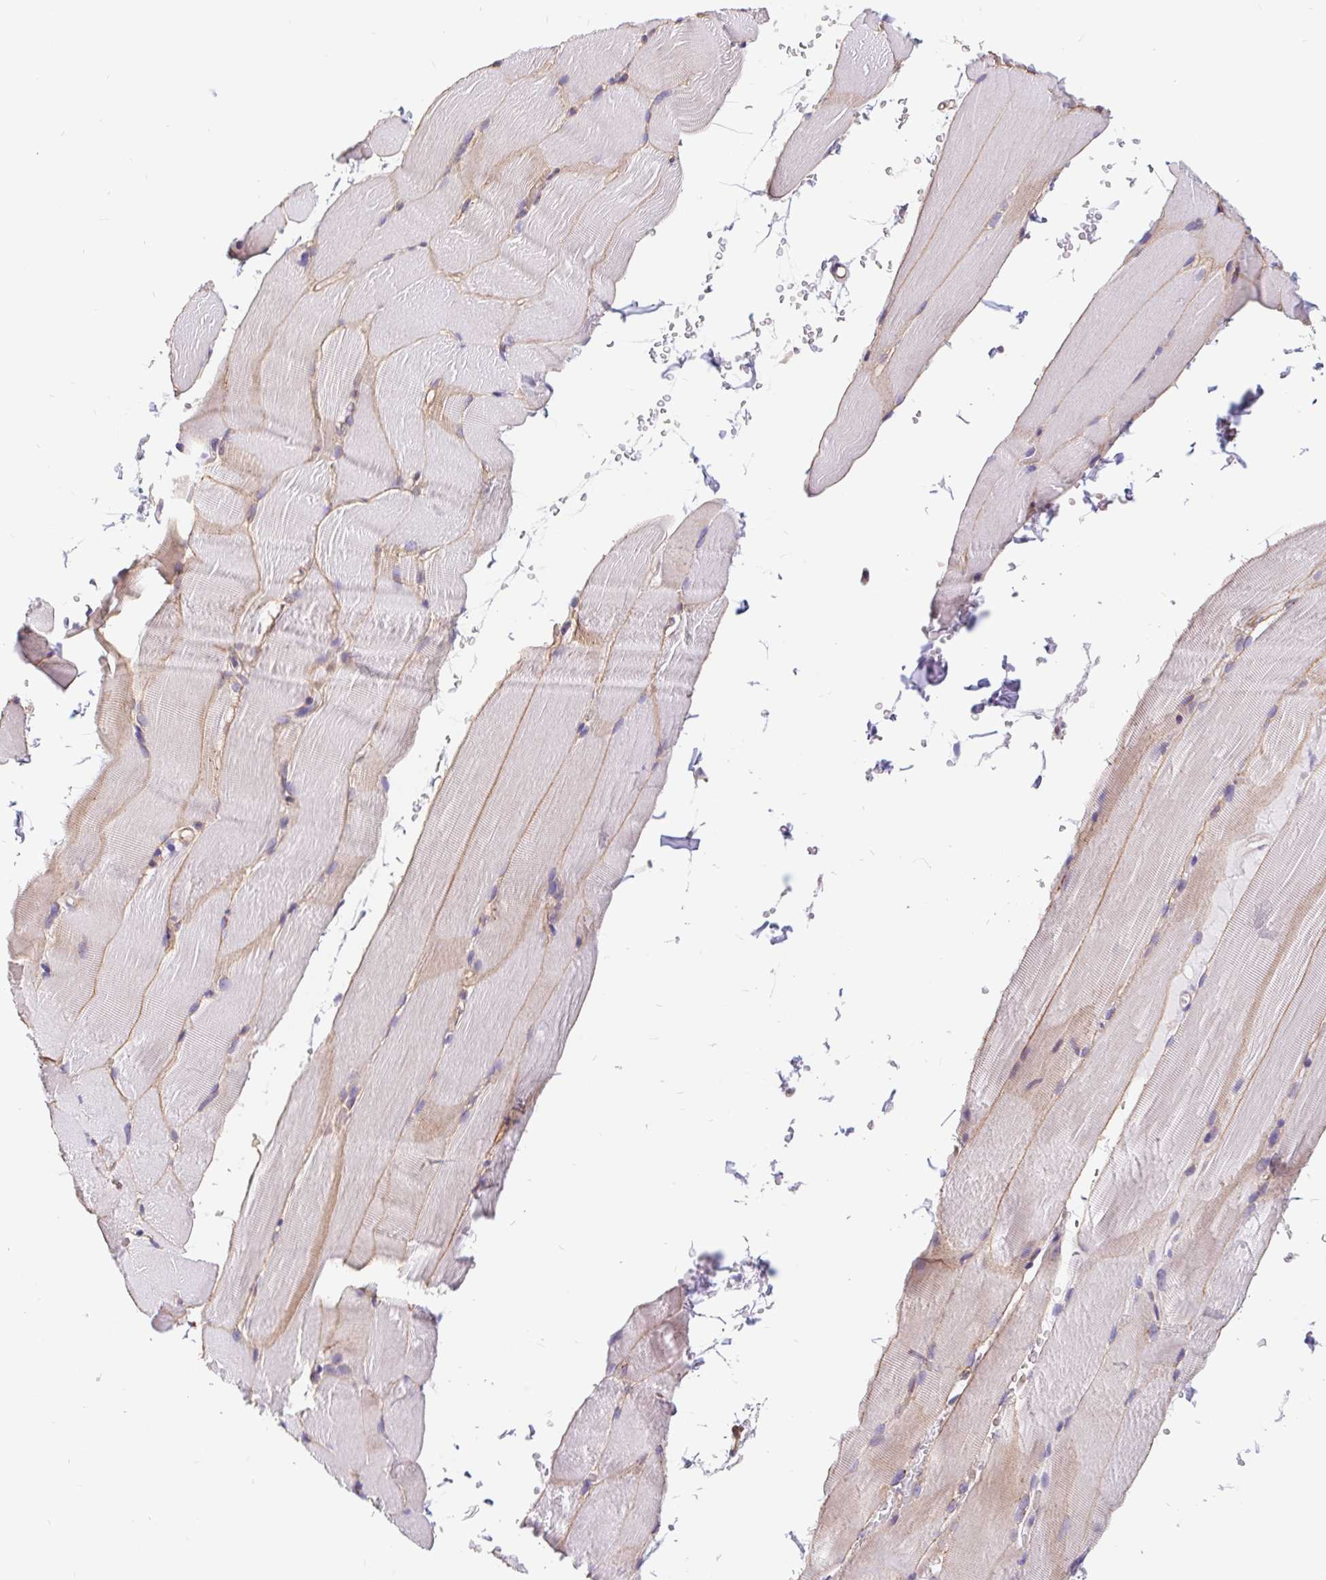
{"staining": {"intensity": "weak", "quantity": "<25%", "location": "cytoplasmic/membranous"}, "tissue": "skeletal muscle", "cell_type": "Myocytes", "image_type": "normal", "snomed": [{"axis": "morphology", "description": "Normal tissue, NOS"}, {"axis": "topography", "description": "Skeletal muscle"}], "caption": "Micrograph shows no protein expression in myocytes of normal skeletal muscle.", "gene": "LIMCH1", "patient": {"sex": "female", "age": 37}}